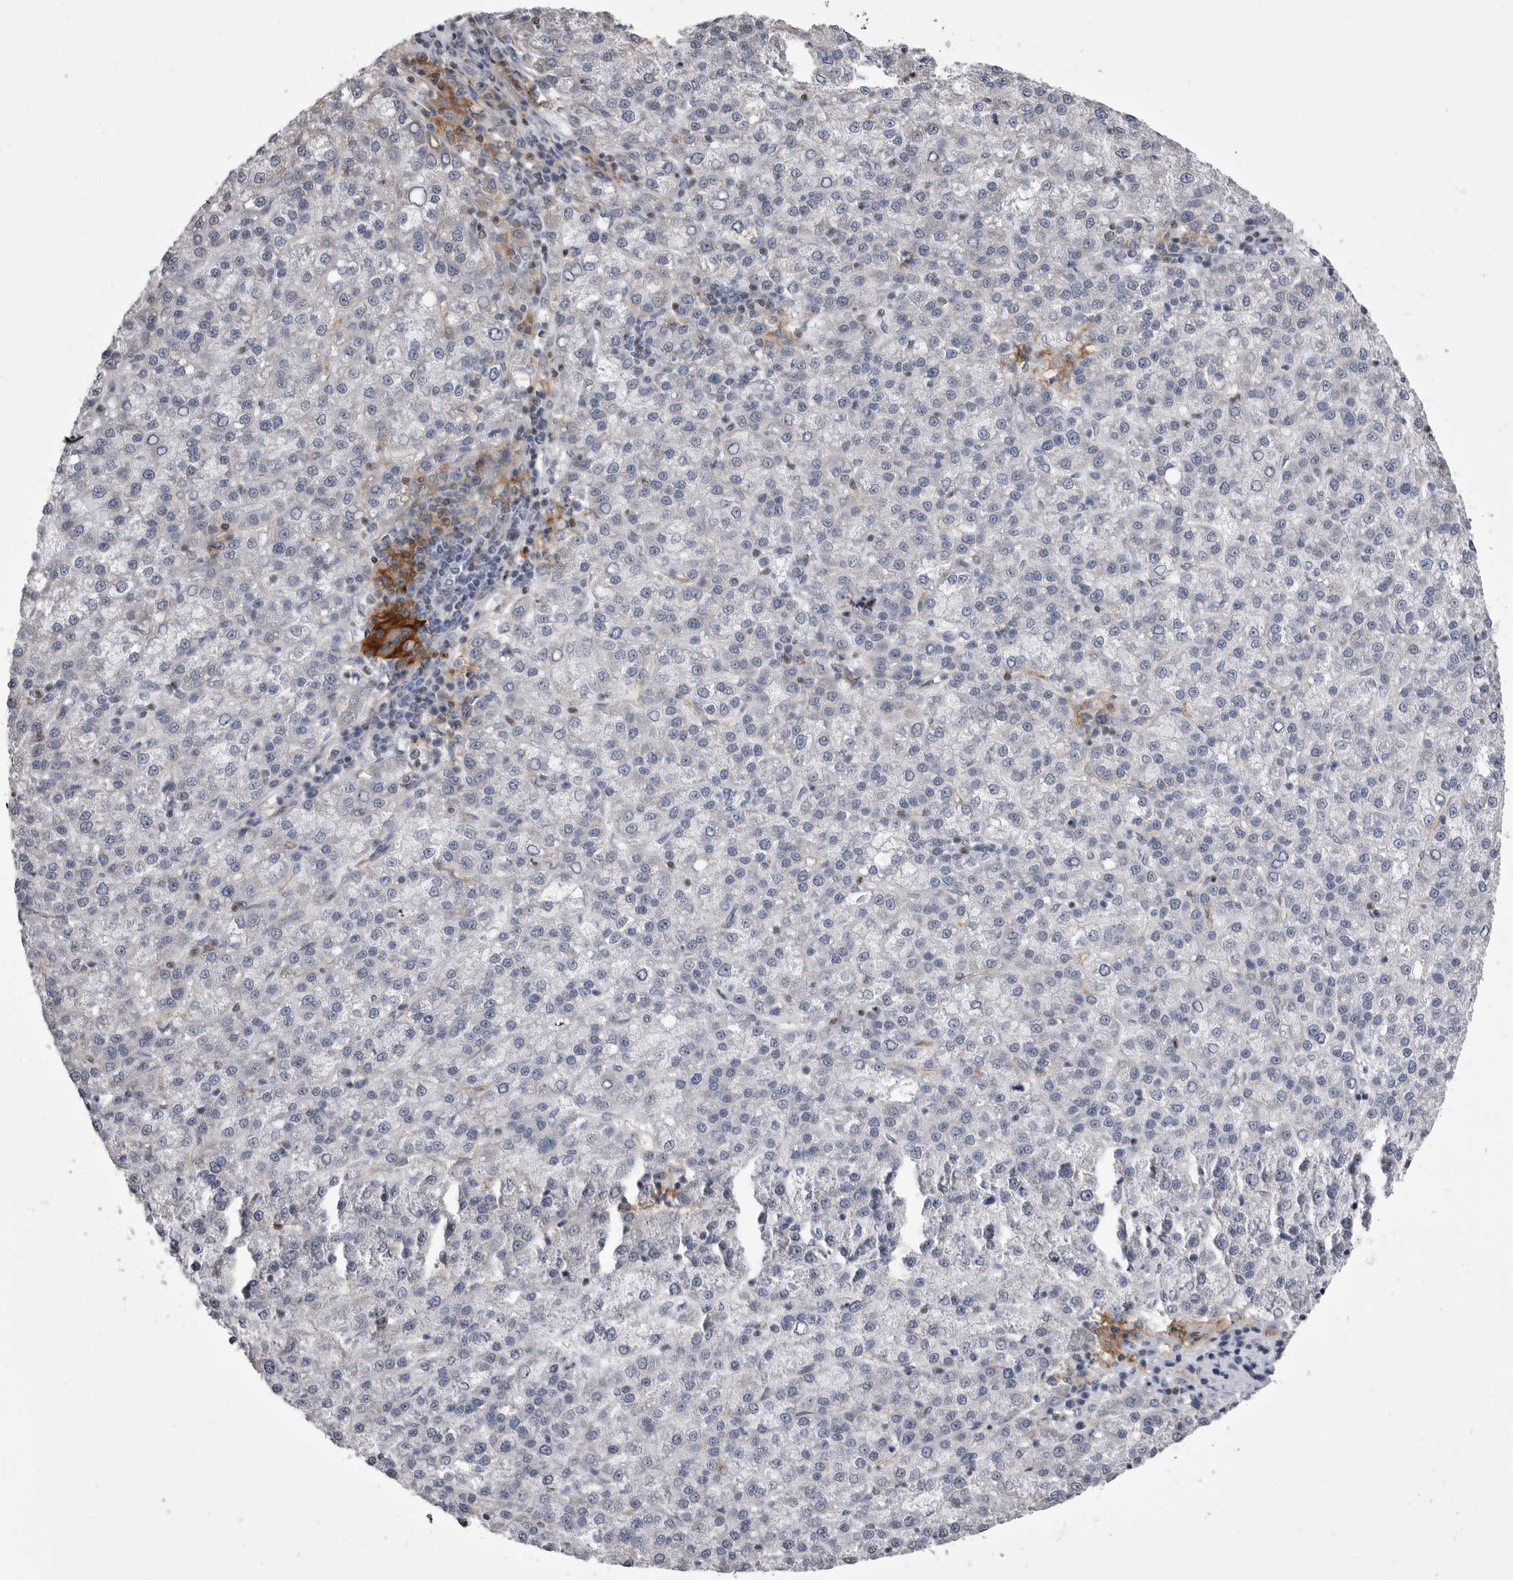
{"staining": {"intensity": "negative", "quantity": "none", "location": "none"}, "tissue": "liver cancer", "cell_type": "Tumor cells", "image_type": "cancer", "snomed": [{"axis": "morphology", "description": "Carcinoma, Hepatocellular, NOS"}, {"axis": "topography", "description": "Liver"}], "caption": "Tumor cells are negative for brown protein staining in hepatocellular carcinoma (liver).", "gene": "OPLAH", "patient": {"sex": "female", "age": 58}}